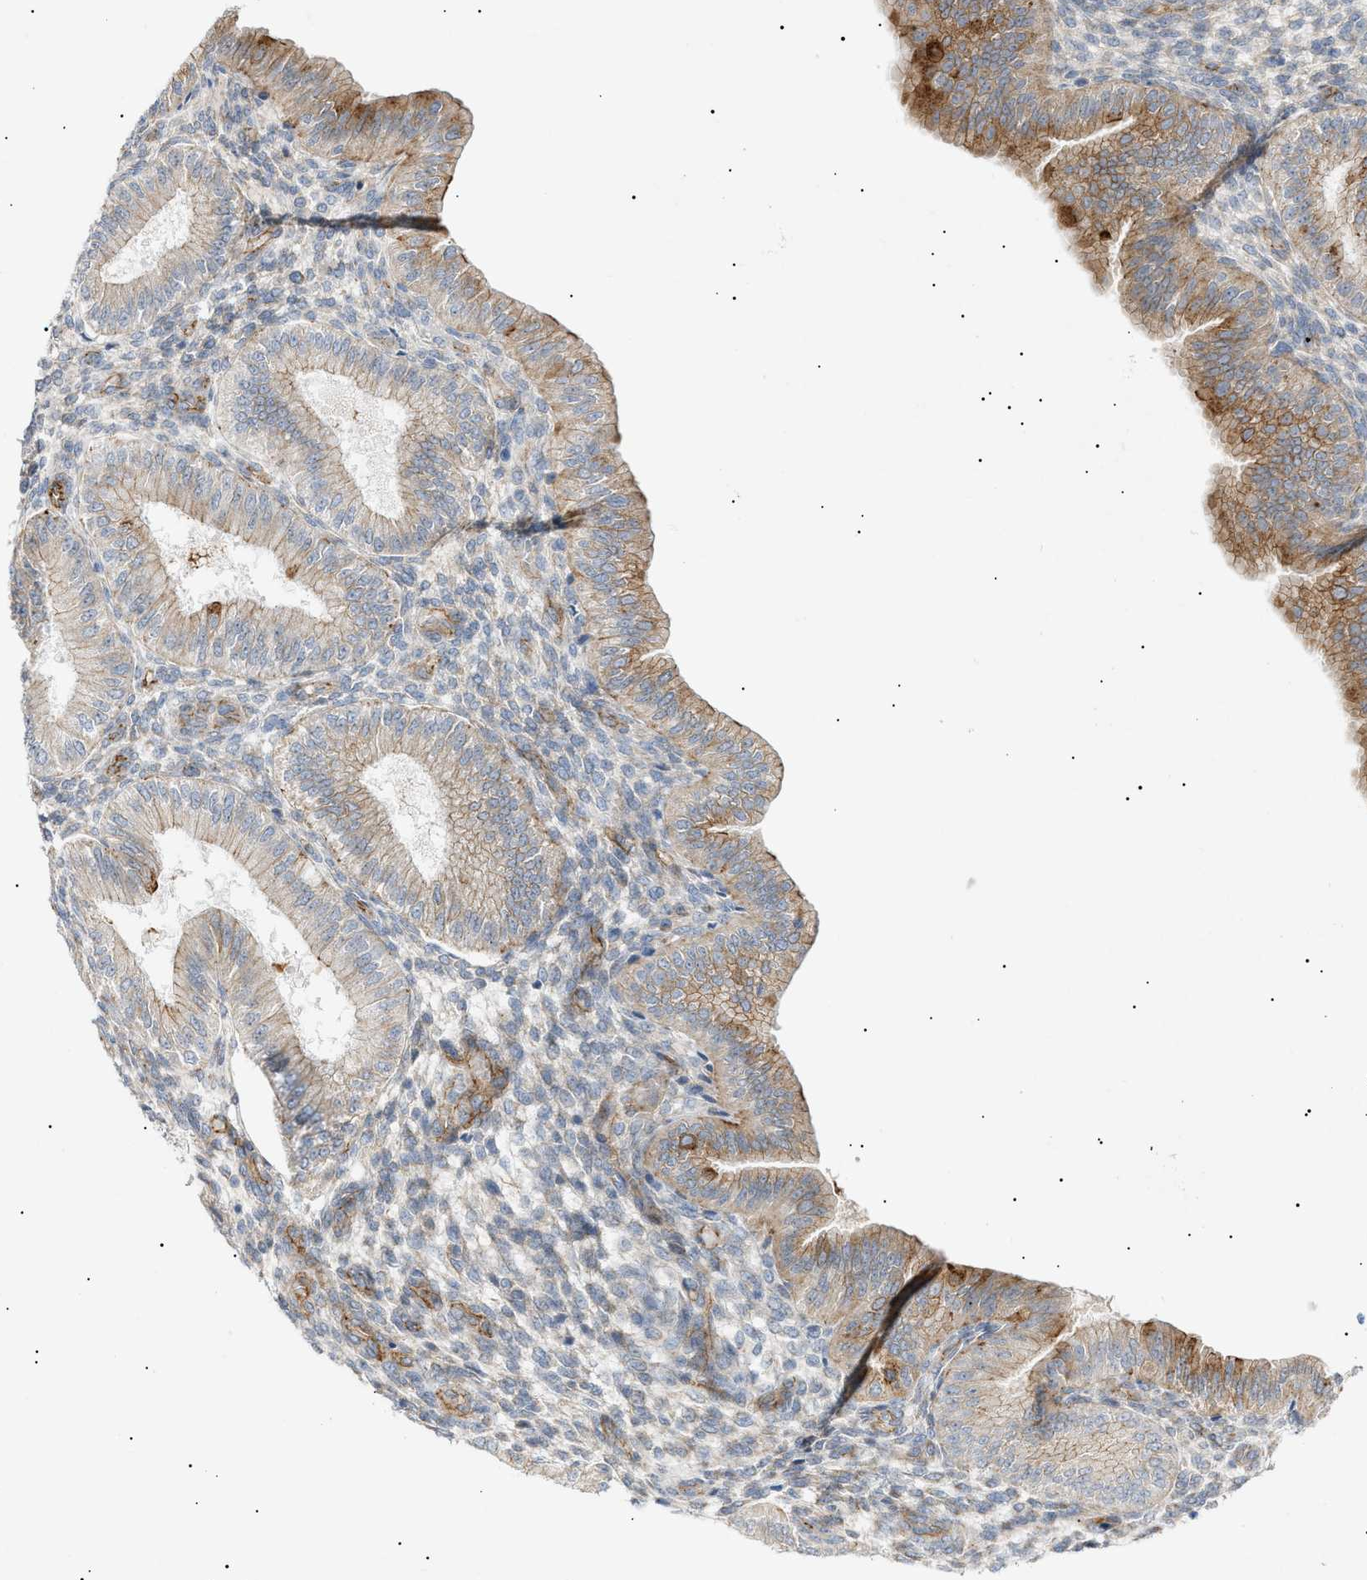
{"staining": {"intensity": "negative", "quantity": "none", "location": "none"}, "tissue": "endometrium", "cell_type": "Cells in endometrial stroma", "image_type": "normal", "snomed": [{"axis": "morphology", "description": "Normal tissue, NOS"}, {"axis": "topography", "description": "Endometrium"}], "caption": "Cells in endometrial stroma show no significant protein positivity in unremarkable endometrium.", "gene": "ZFHX2", "patient": {"sex": "female", "age": 39}}